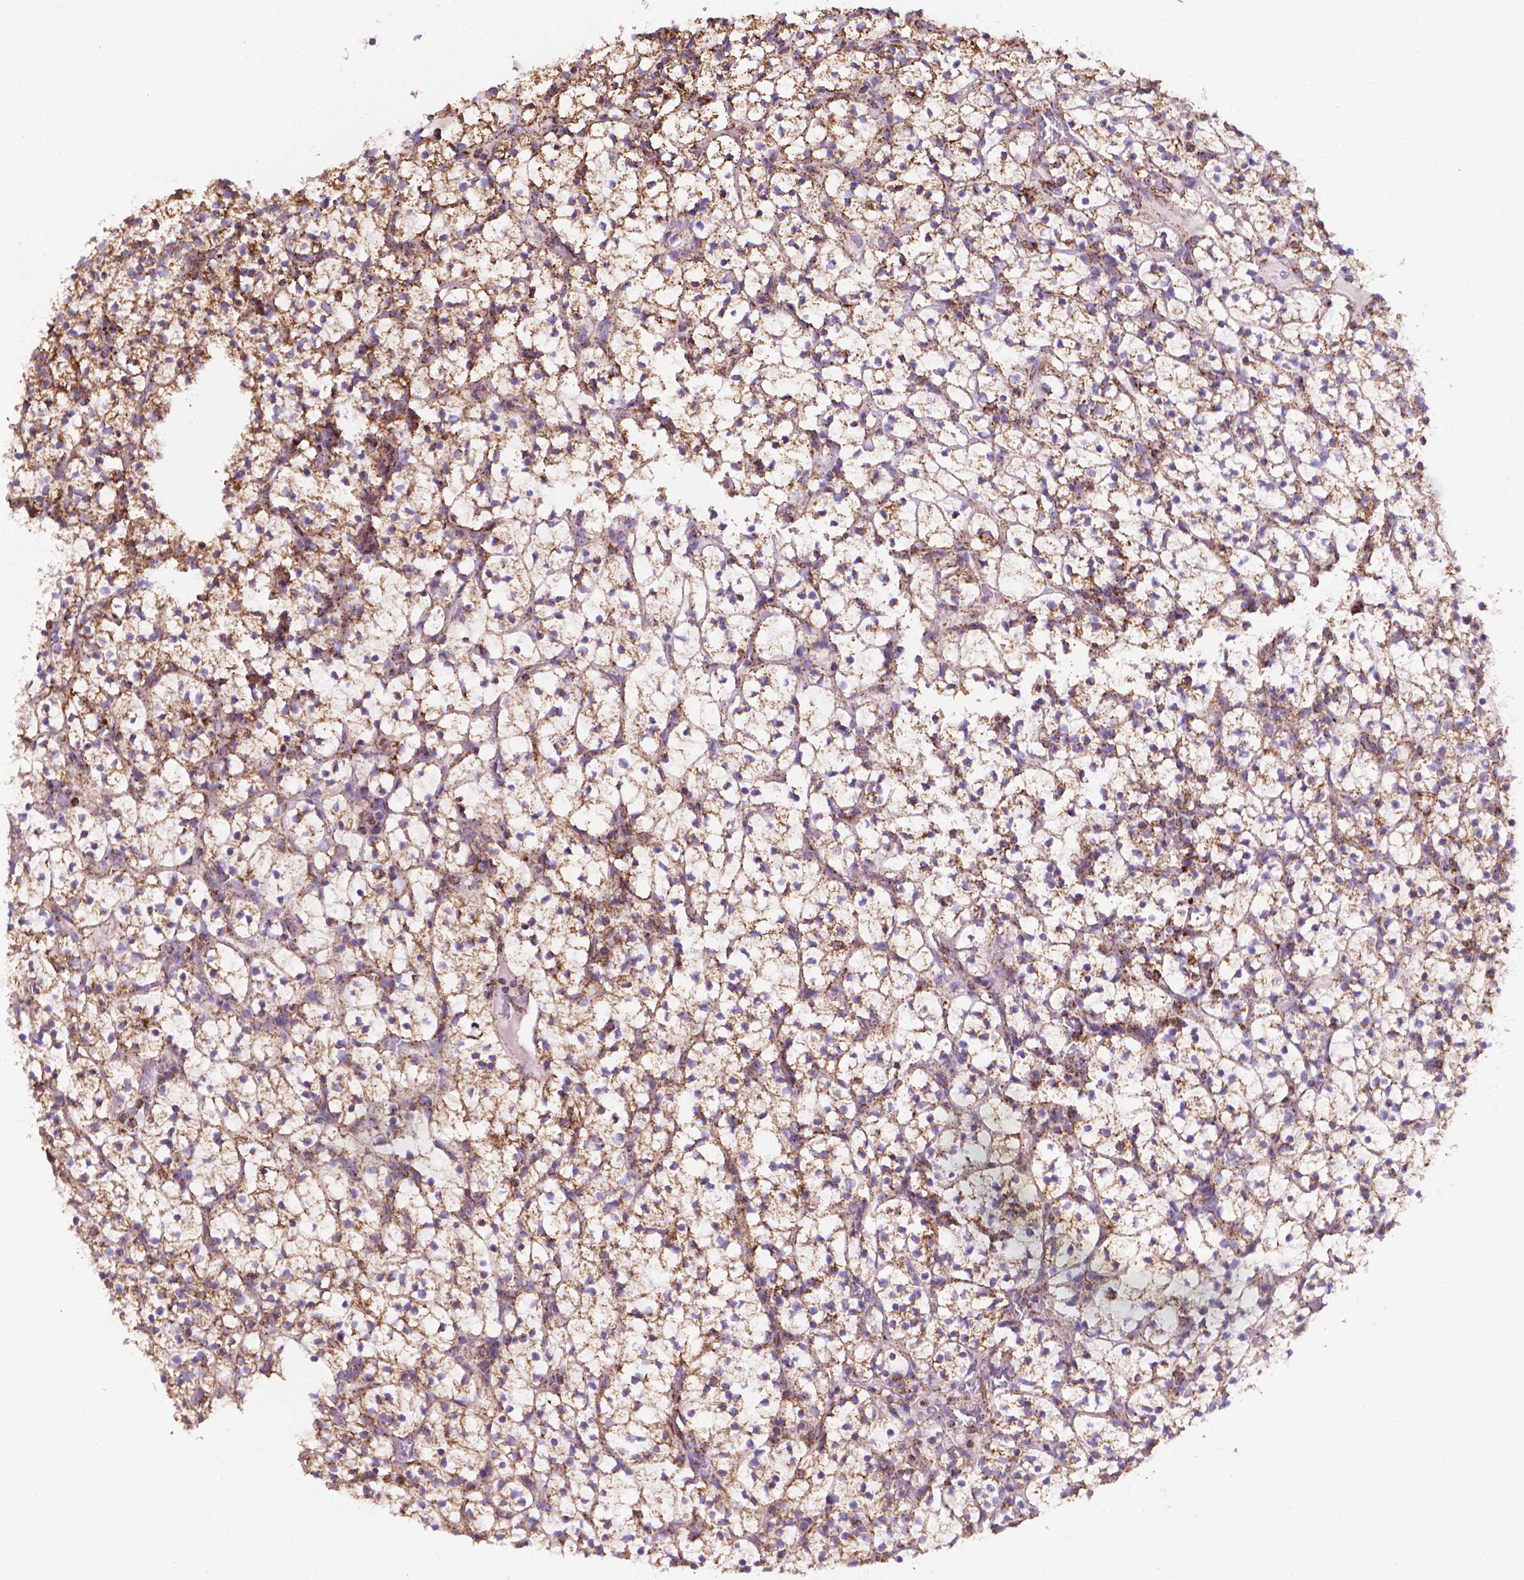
{"staining": {"intensity": "moderate", "quantity": ">75%", "location": "cytoplasmic/membranous"}, "tissue": "renal cancer", "cell_type": "Tumor cells", "image_type": "cancer", "snomed": [{"axis": "morphology", "description": "Adenocarcinoma, NOS"}, {"axis": "topography", "description": "Kidney"}], "caption": "An immunohistochemistry histopathology image of tumor tissue is shown. Protein staining in brown highlights moderate cytoplasmic/membranous positivity in renal adenocarcinoma within tumor cells.", "gene": "HSPD1", "patient": {"sex": "female", "age": 89}}